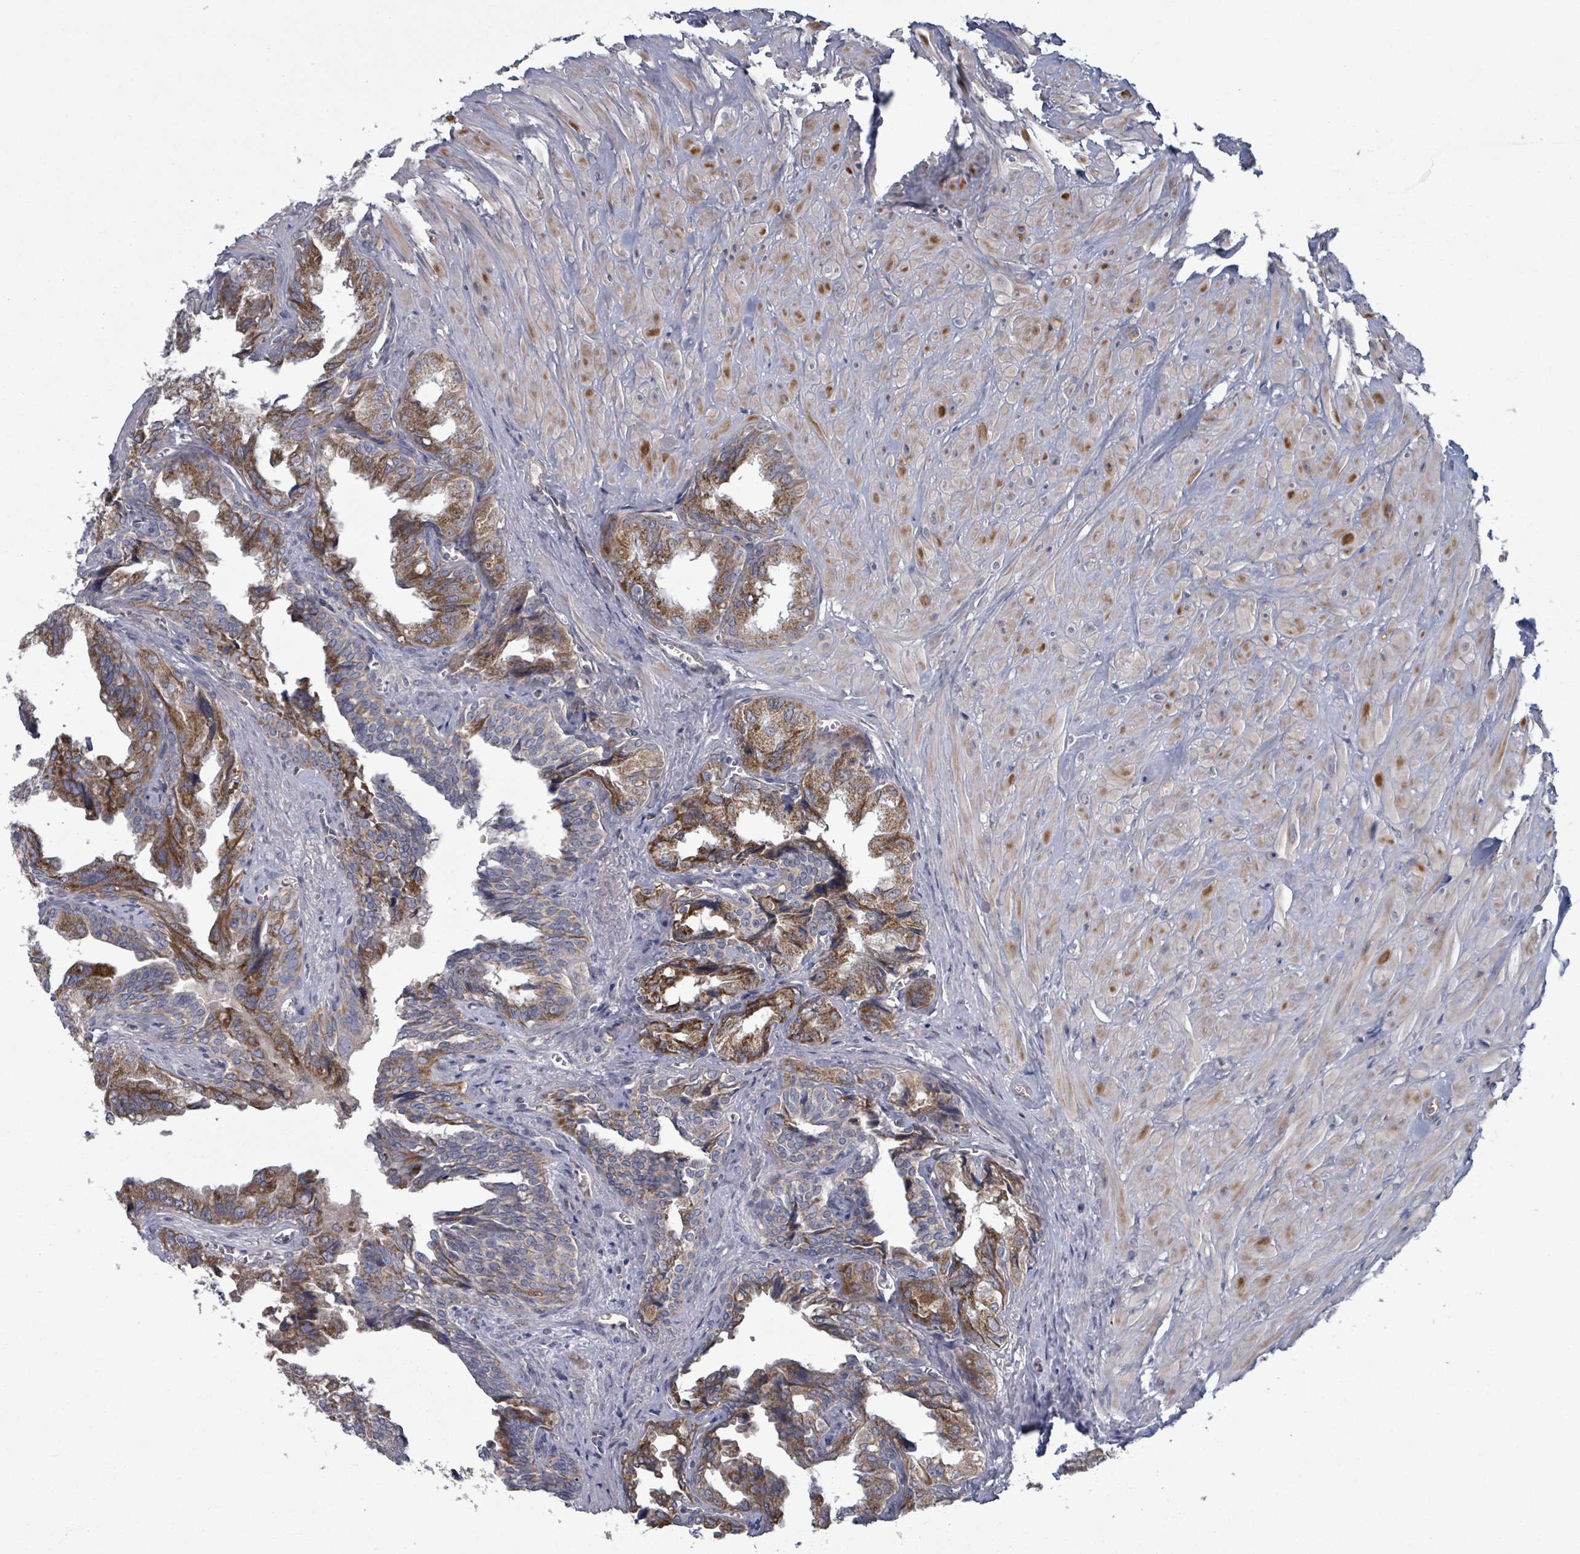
{"staining": {"intensity": "moderate", "quantity": ">75%", "location": "cytoplasmic/membranous"}, "tissue": "seminal vesicle", "cell_type": "Glandular cells", "image_type": "normal", "snomed": [{"axis": "morphology", "description": "Normal tissue, NOS"}, {"axis": "topography", "description": "Seminal veicle"}], "caption": "IHC (DAB) staining of benign human seminal vesicle reveals moderate cytoplasmic/membranous protein expression in approximately >75% of glandular cells.", "gene": "FKBP1A", "patient": {"sex": "male", "age": 67}}